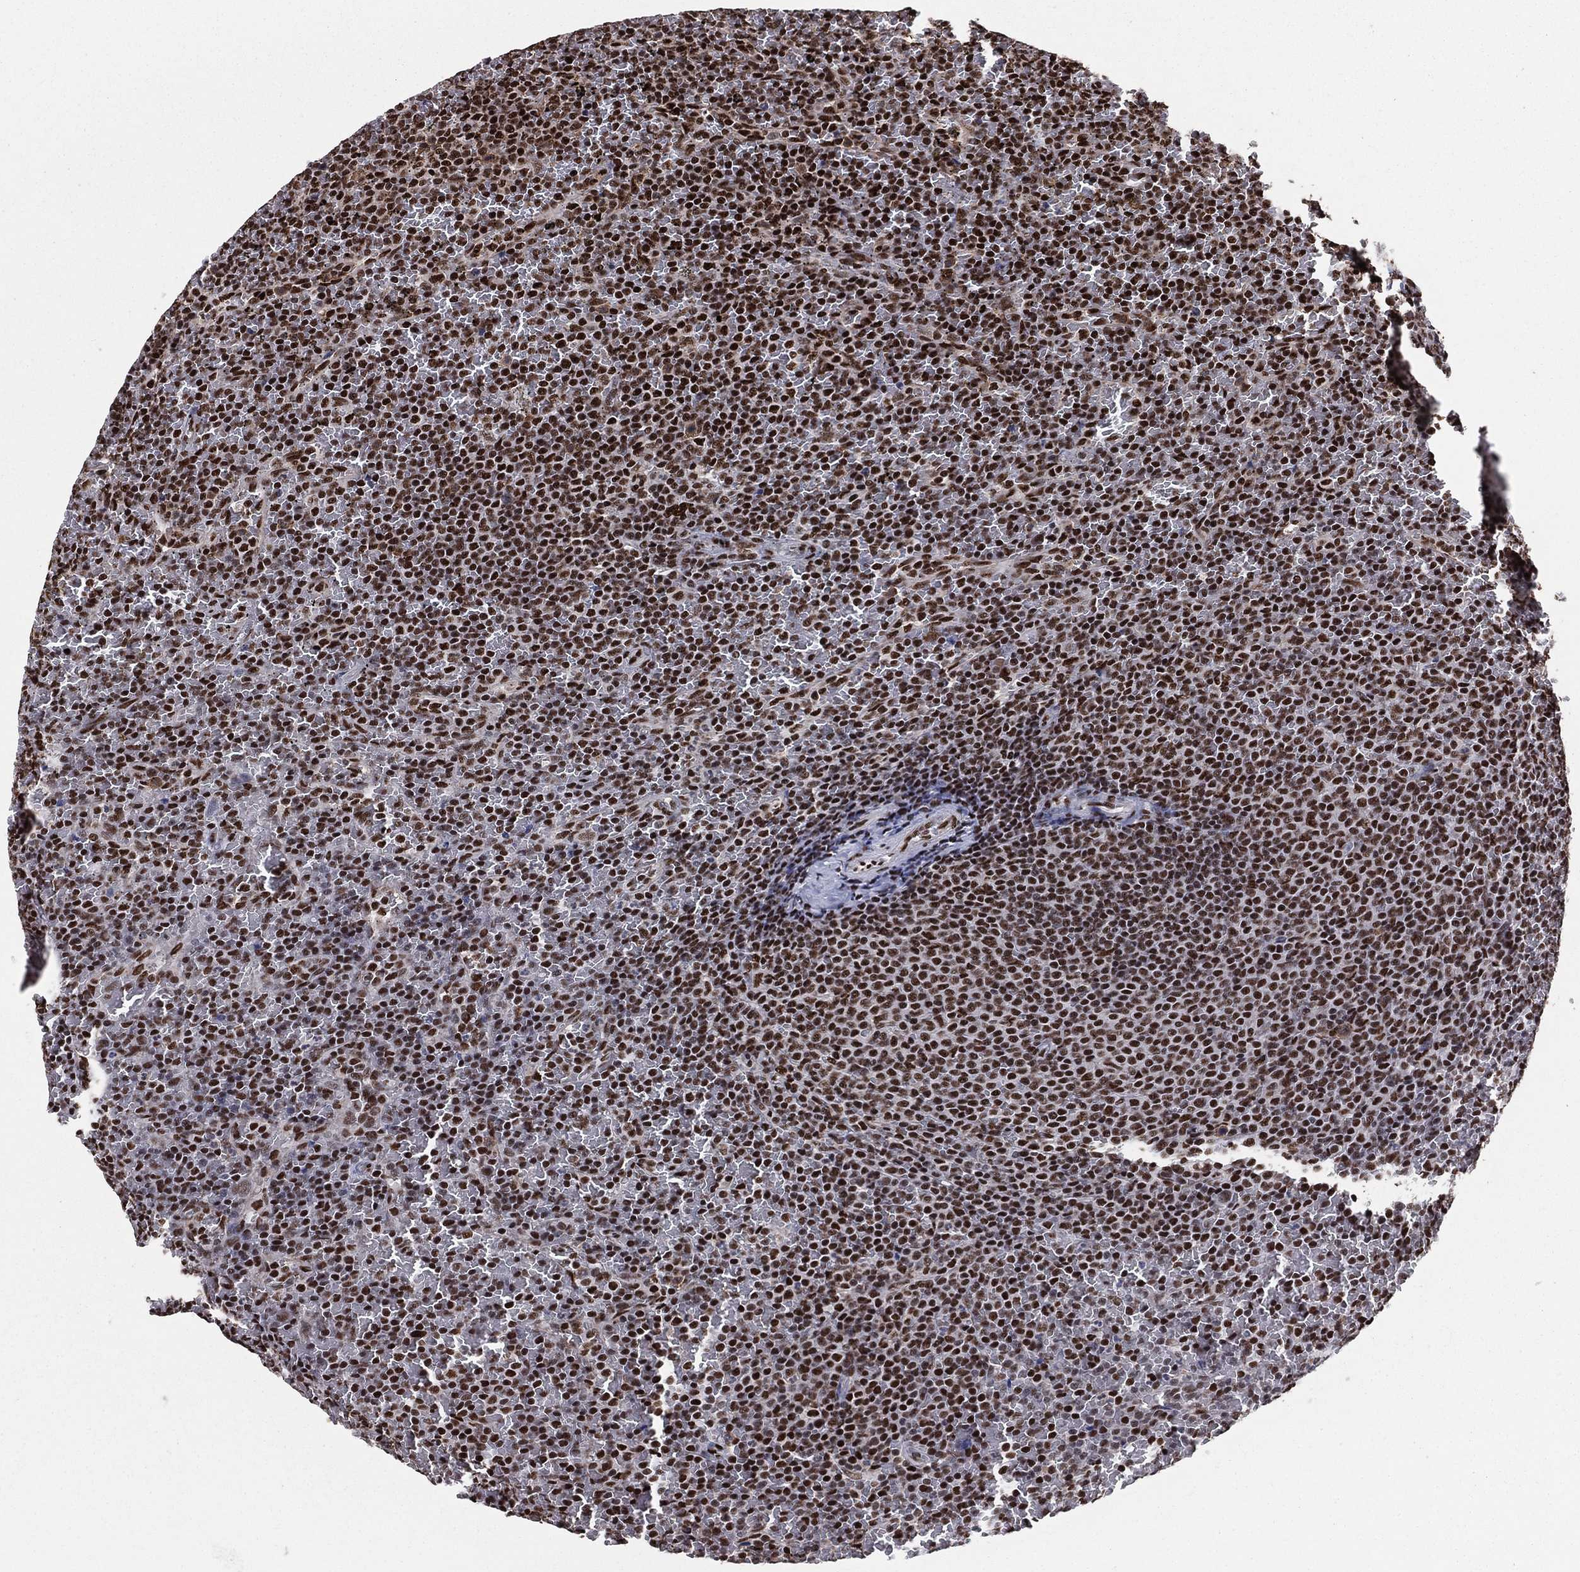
{"staining": {"intensity": "strong", "quantity": ">75%", "location": "nuclear"}, "tissue": "lymphoma", "cell_type": "Tumor cells", "image_type": "cancer", "snomed": [{"axis": "morphology", "description": "Malignant lymphoma, non-Hodgkin's type, Low grade"}, {"axis": "topography", "description": "Spleen"}], "caption": "This photomicrograph demonstrates lymphoma stained with immunohistochemistry to label a protein in brown. The nuclear of tumor cells show strong positivity for the protein. Nuclei are counter-stained blue.", "gene": "TP53BP1", "patient": {"sex": "female", "age": 77}}